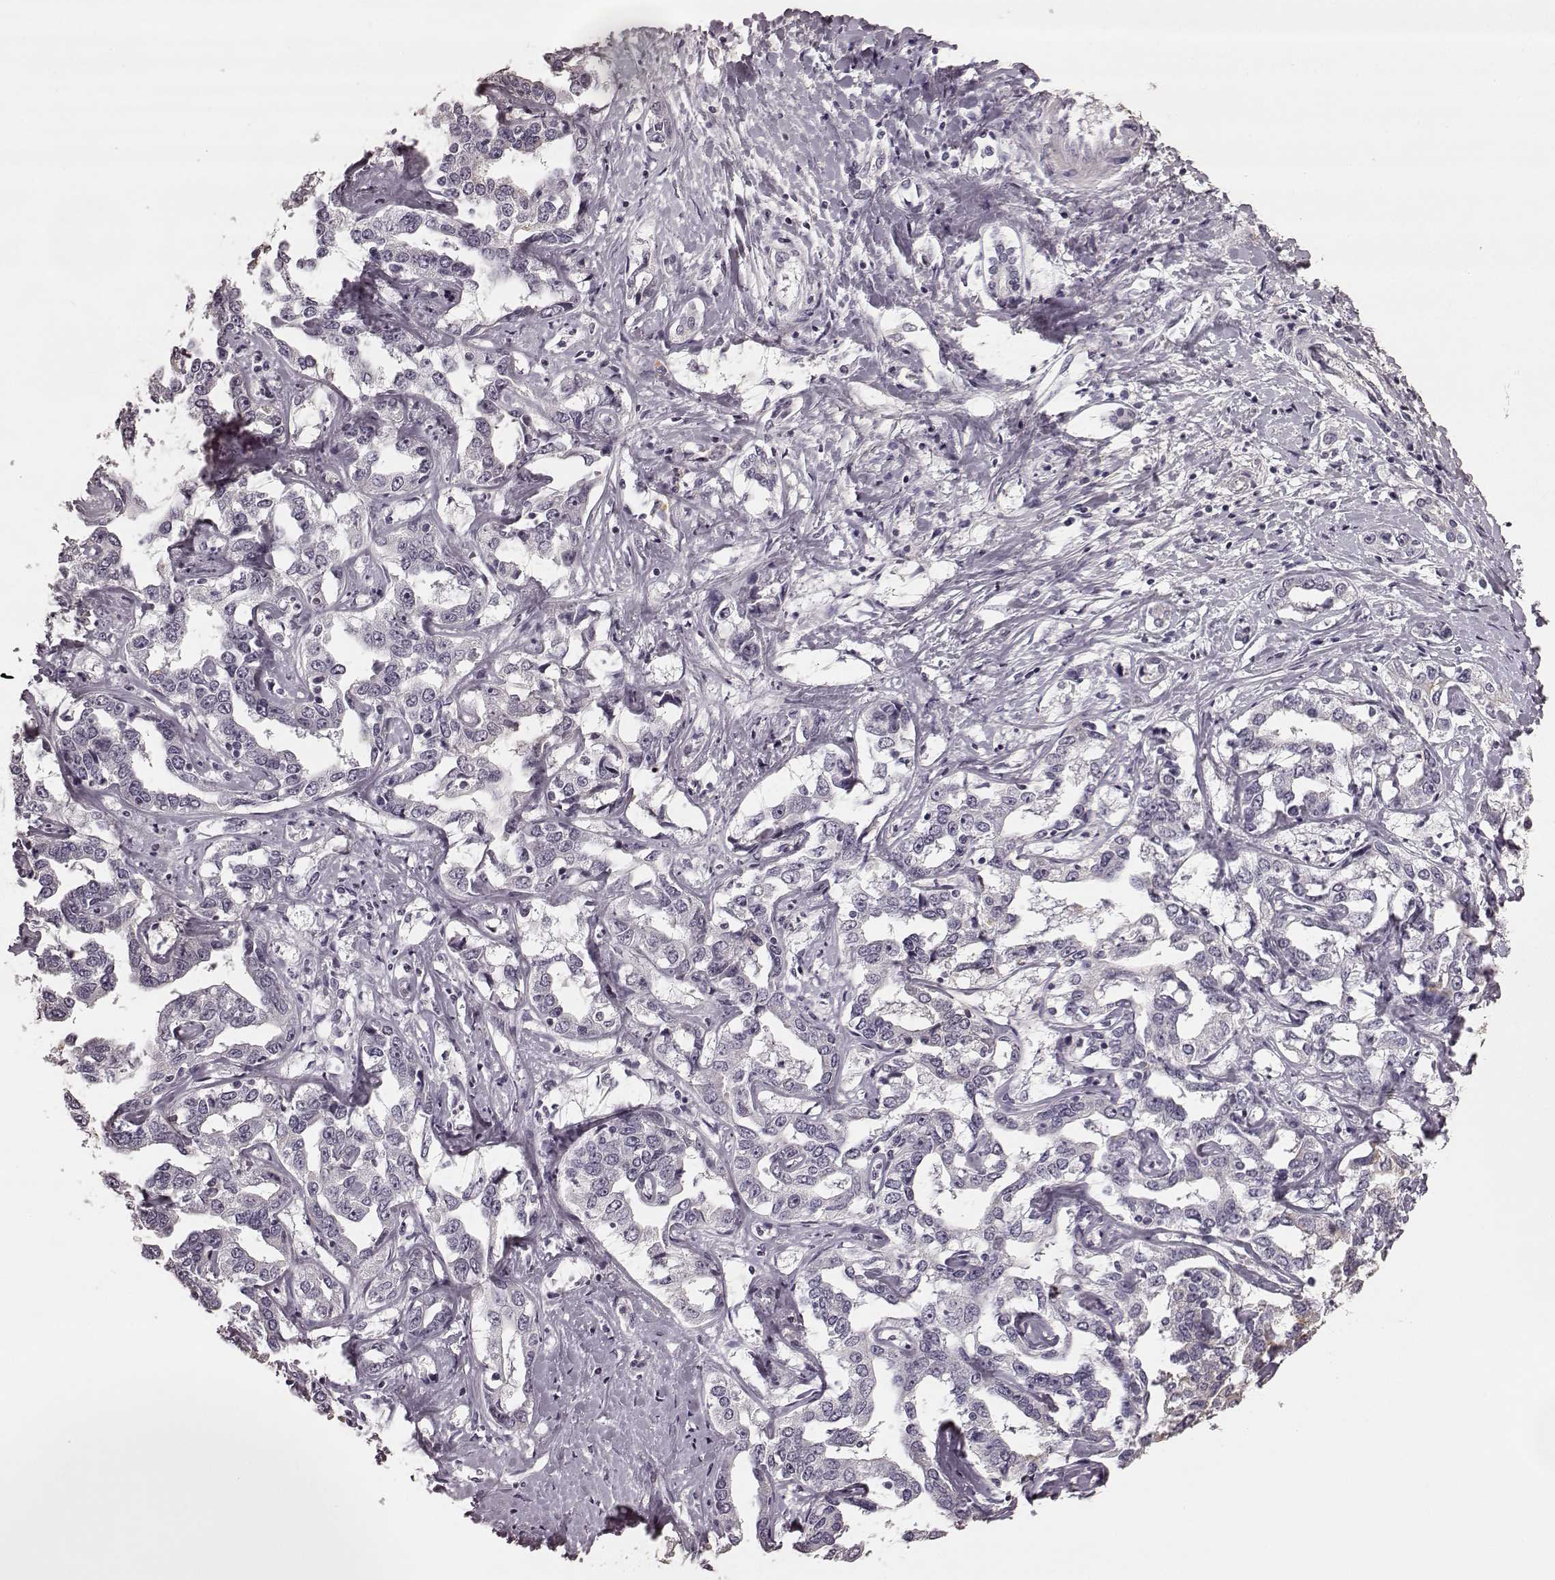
{"staining": {"intensity": "negative", "quantity": "none", "location": "none"}, "tissue": "liver cancer", "cell_type": "Tumor cells", "image_type": "cancer", "snomed": [{"axis": "morphology", "description": "Cholangiocarcinoma"}, {"axis": "topography", "description": "Liver"}], "caption": "Liver cancer was stained to show a protein in brown. There is no significant expression in tumor cells.", "gene": "RIT2", "patient": {"sex": "male", "age": 59}}